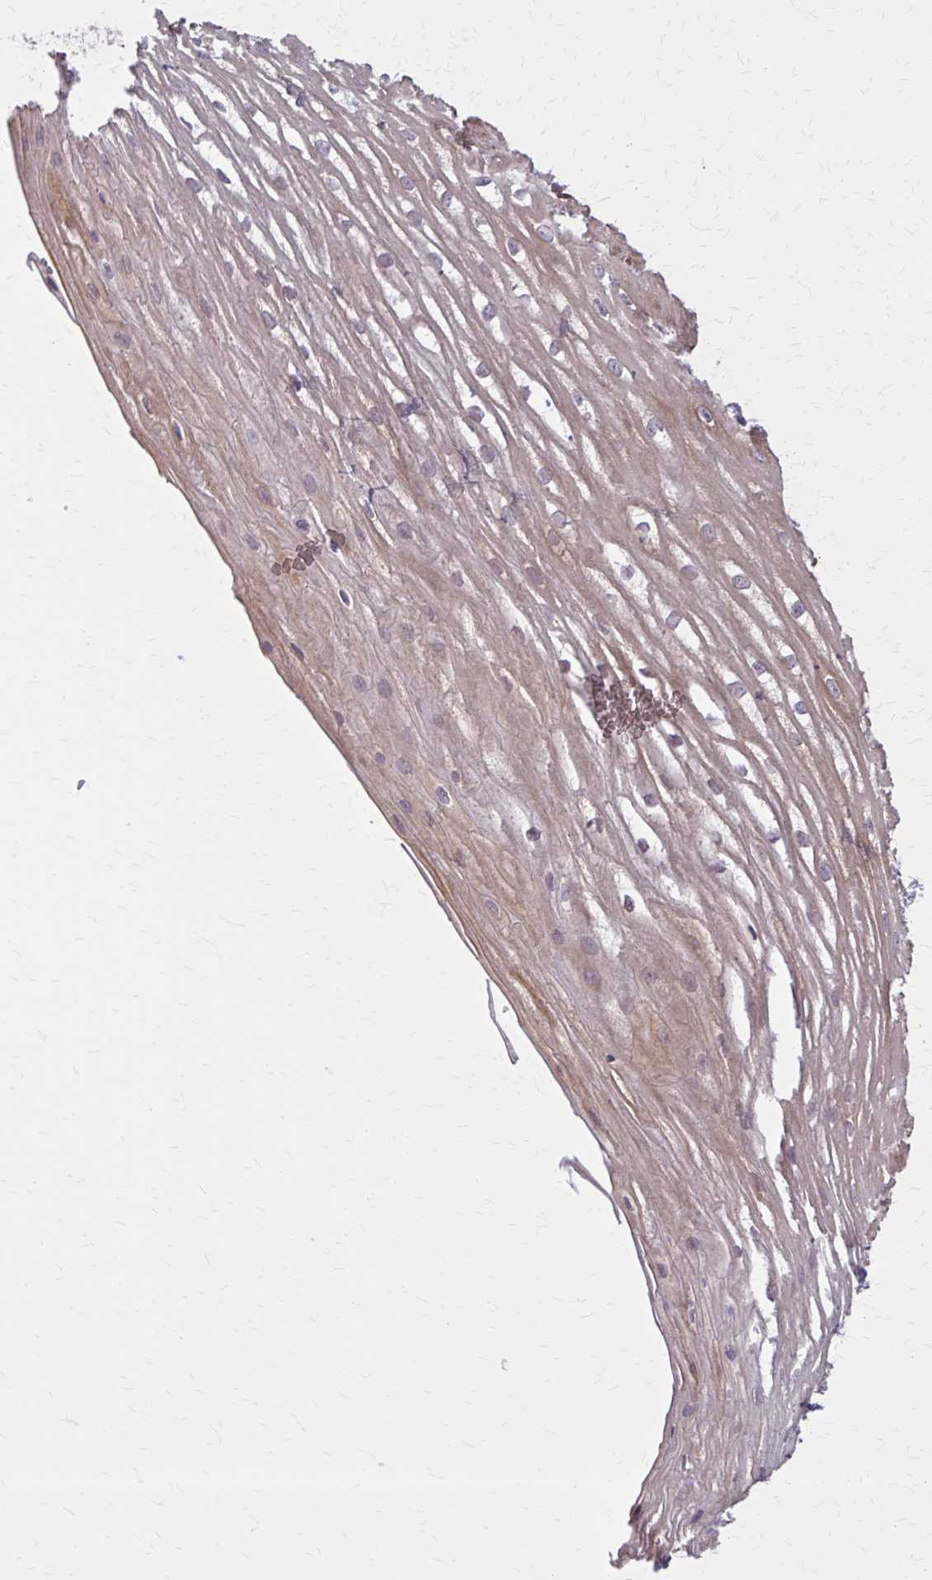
{"staining": {"intensity": "moderate", "quantity": "25%-75%", "location": "cytoplasmic/membranous"}, "tissue": "esophagus", "cell_type": "Squamous epithelial cells", "image_type": "normal", "snomed": [{"axis": "morphology", "description": "Normal tissue, NOS"}, {"axis": "topography", "description": "Esophagus"}], "caption": "High-power microscopy captured an immunohistochemistry (IHC) micrograph of normal esophagus, revealing moderate cytoplasmic/membranous positivity in approximately 25%-75% of squamous epithelial cells.", "gene": "NRBF2", "patient": {"sex": "male", "age": 62}}